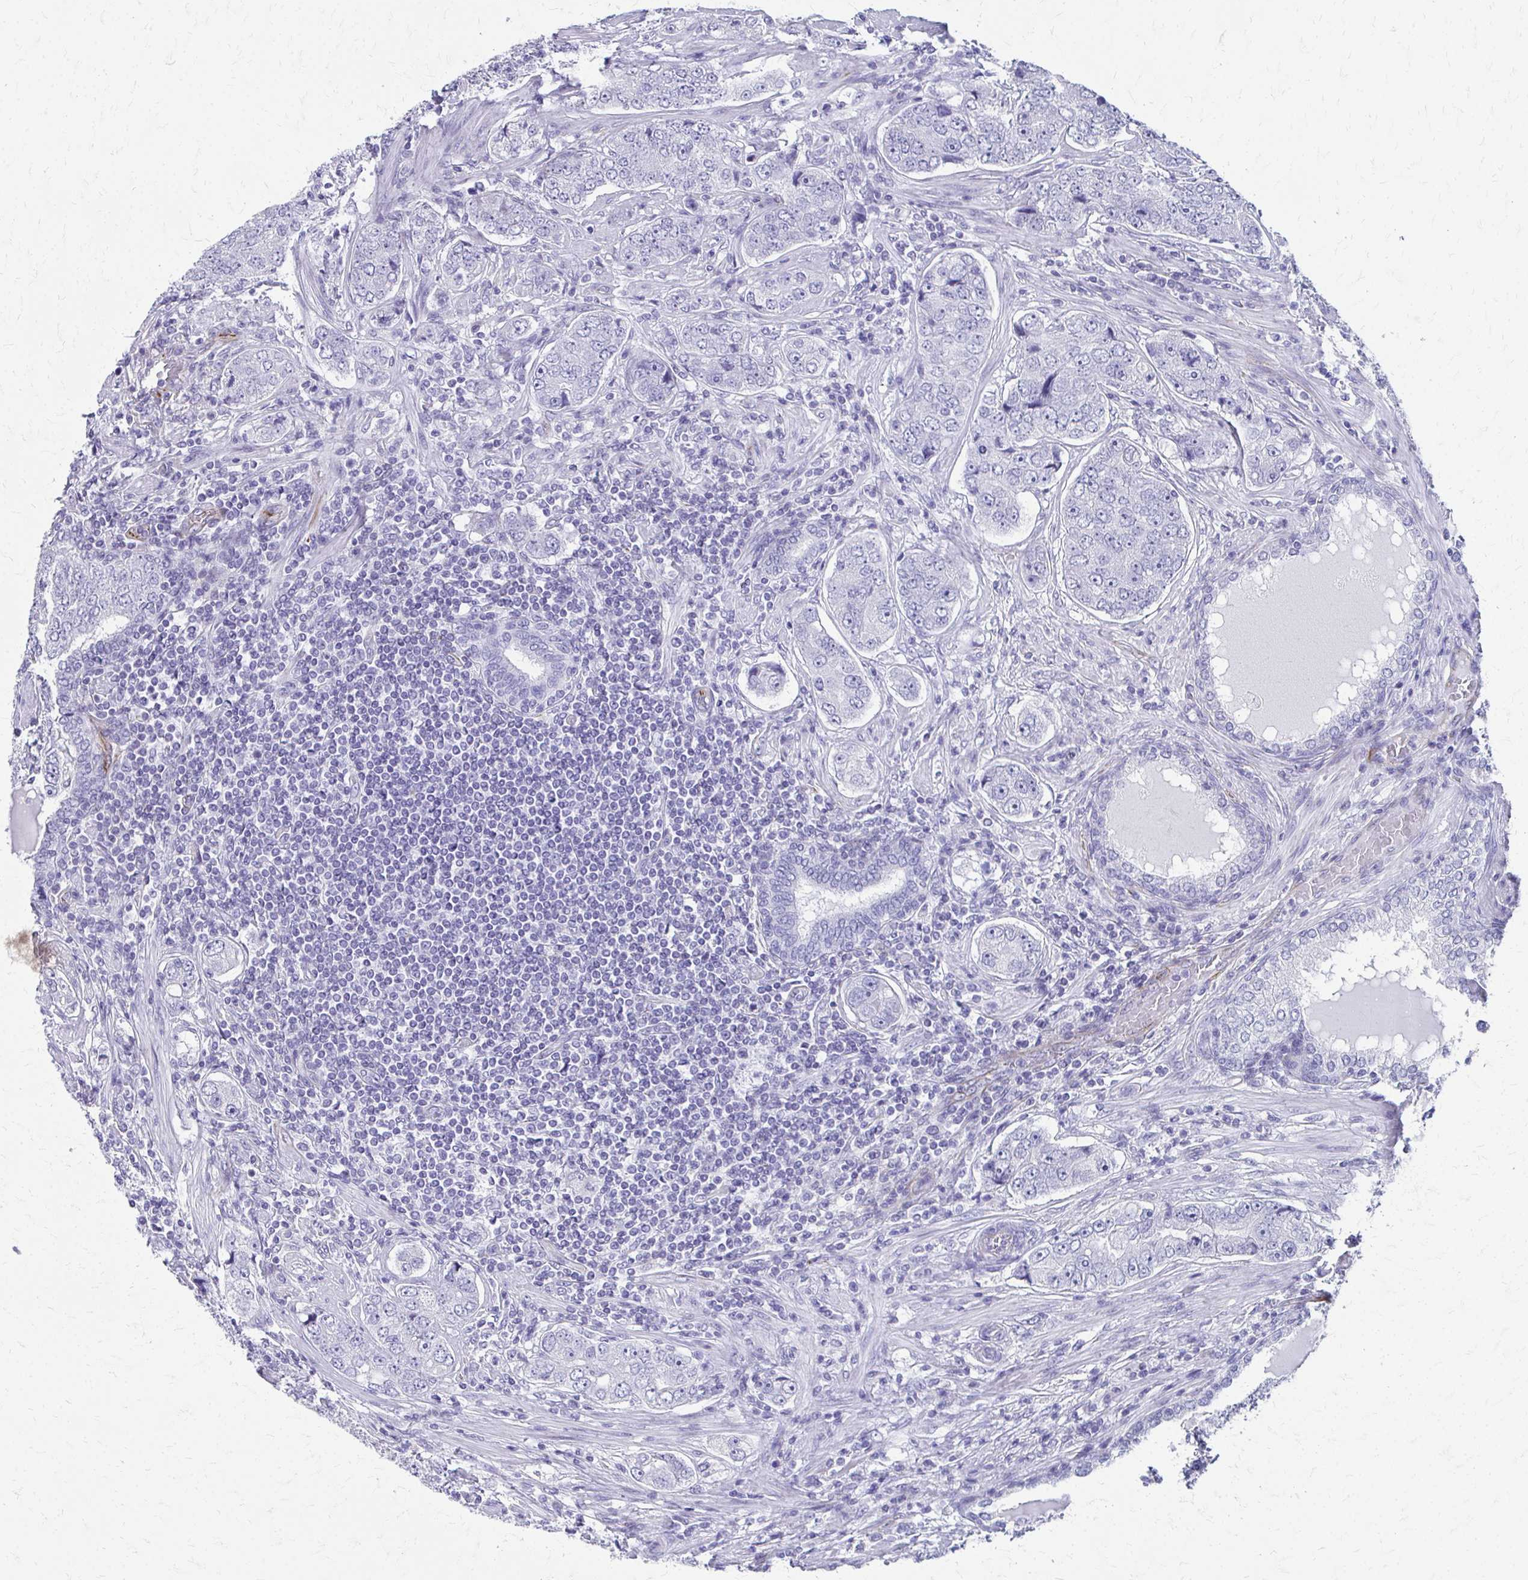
{"staining": {"intensity": "negative", "quantity": "none", "location": "none"}, "tissue": "prostate cancer", "cell_type": "Tumor cells", "image_type": "cancer", "snomed": [{"axis": "morphology", "description": "Adenocarcinoma, High grade"}, {"axis": "topography", "description": "Prostate"}], "caption": "The image shows no significant staining in tumor cells of prostate cancer.", "gene": "TRIM6", "patient": {"sex": "male", "age": 60}}